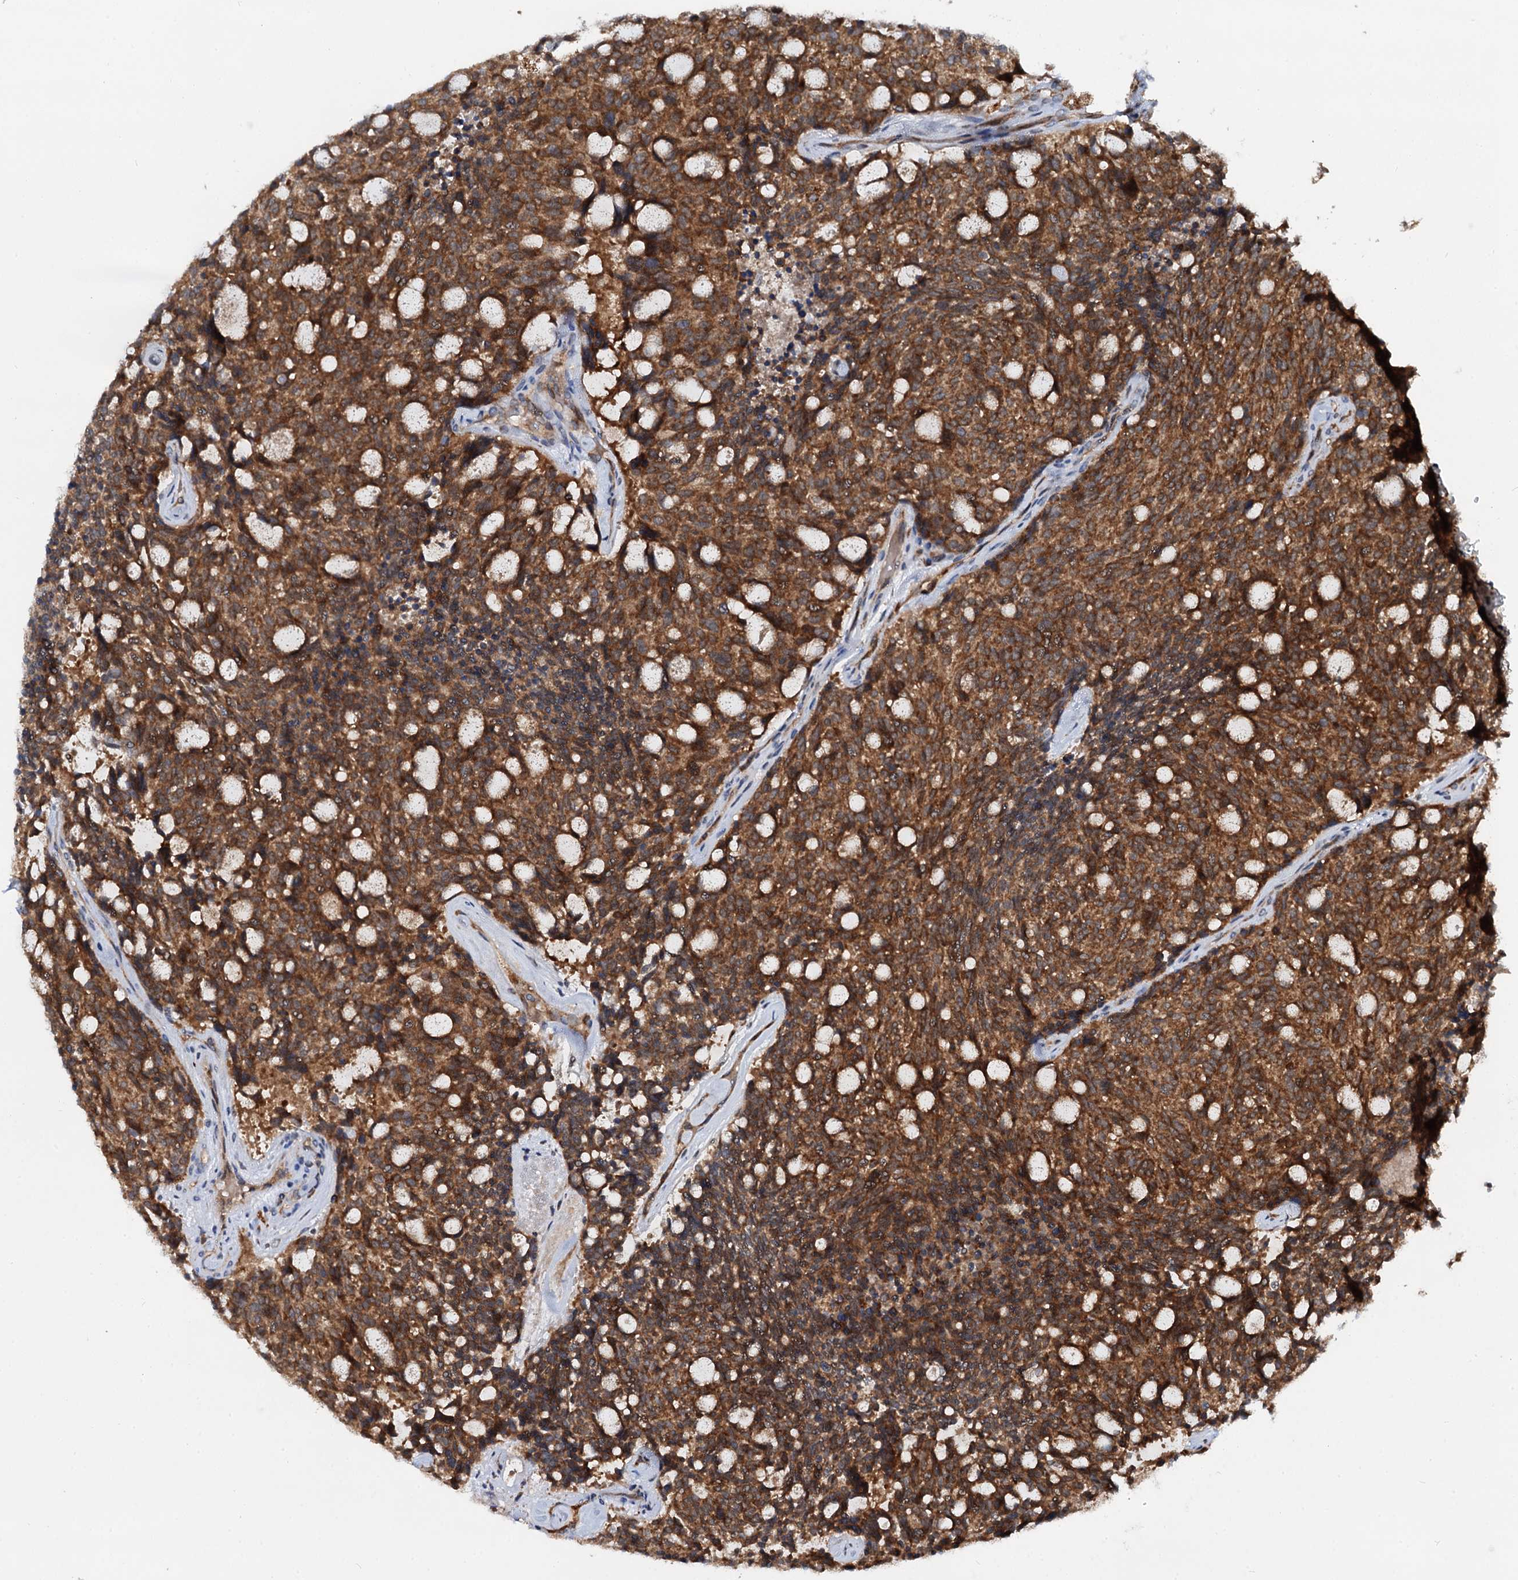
{"staining": {"intensity": "strong", "quantity": ">75%", "location": "cytoplasmic/membranous"}, "tissue": "carcinoid", "cell_type": "Tumor cells", "image_type": "cancer", "snomed": [{"axis": "morphology", "description": "Carcinoid, malignant, NOS"}, {"axis": "topography", "description": "Pancreas"}], "caption": "Immunohistochemical staining of malignant carcinoid reveals strong cytoplasmic/membranous protein expression in approximately >75% of tumor cells.", "gene": "UFM1", "patient": {"sex": "female", "age": 54}}